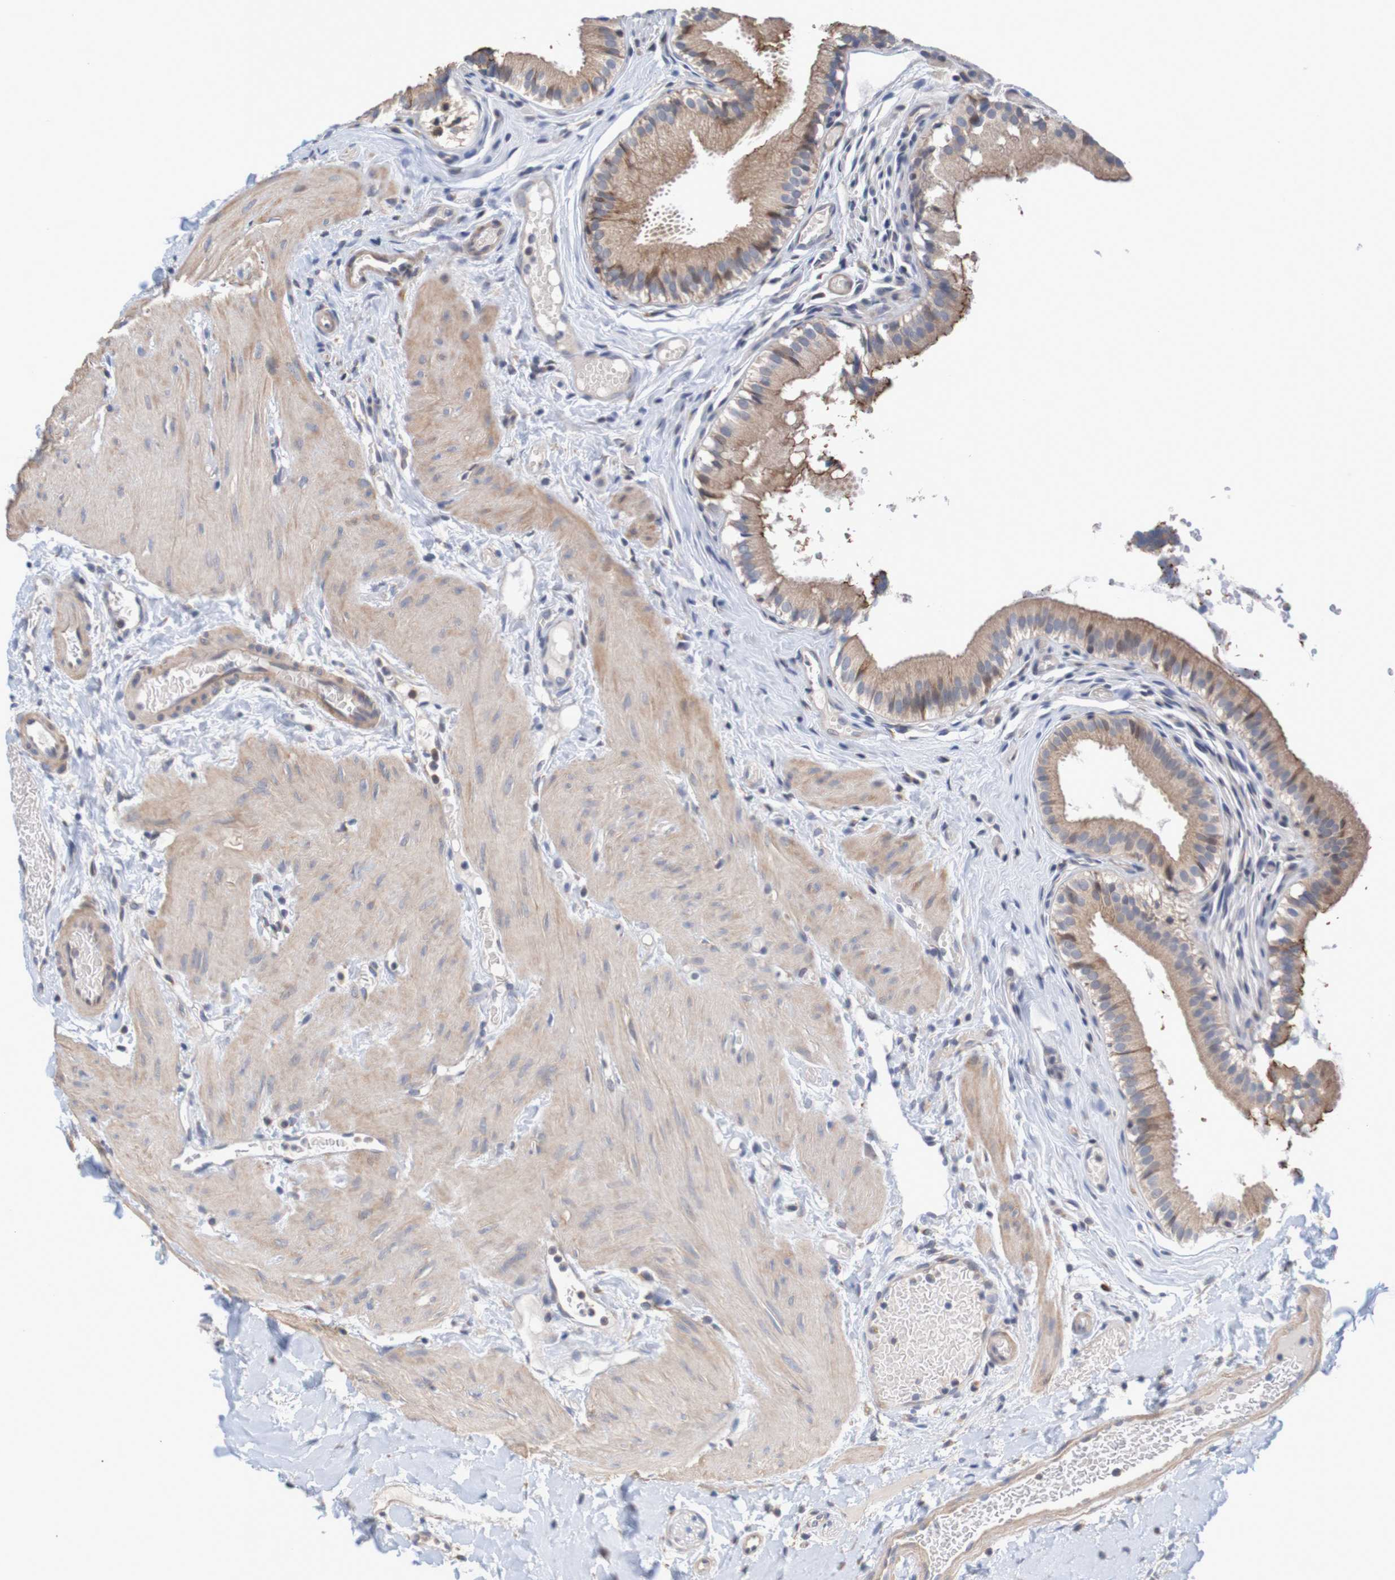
{"staining": {"intensity": "moderate", "quantity": ">75%", "location": "cytoplasmic/membranous,nuclear"}, "tissue": "gallbladder", "cell_type": "Glandular cells", "image_type": "normal", "snomed": [{"axis": "morphology", "description": "Normal tissue, NOS"}, {"axis": "topography", "description": "Gallbladder"}], "caption": "Immunohistochemical staining of normal gallbladder exhibits >75% levels of moderate cytoplasmic/membranous,nuclear protein staining in approximately >75% of glandular cells.", "gene": "CLDN18", "patient": {"sex": "female", "age": 26}}